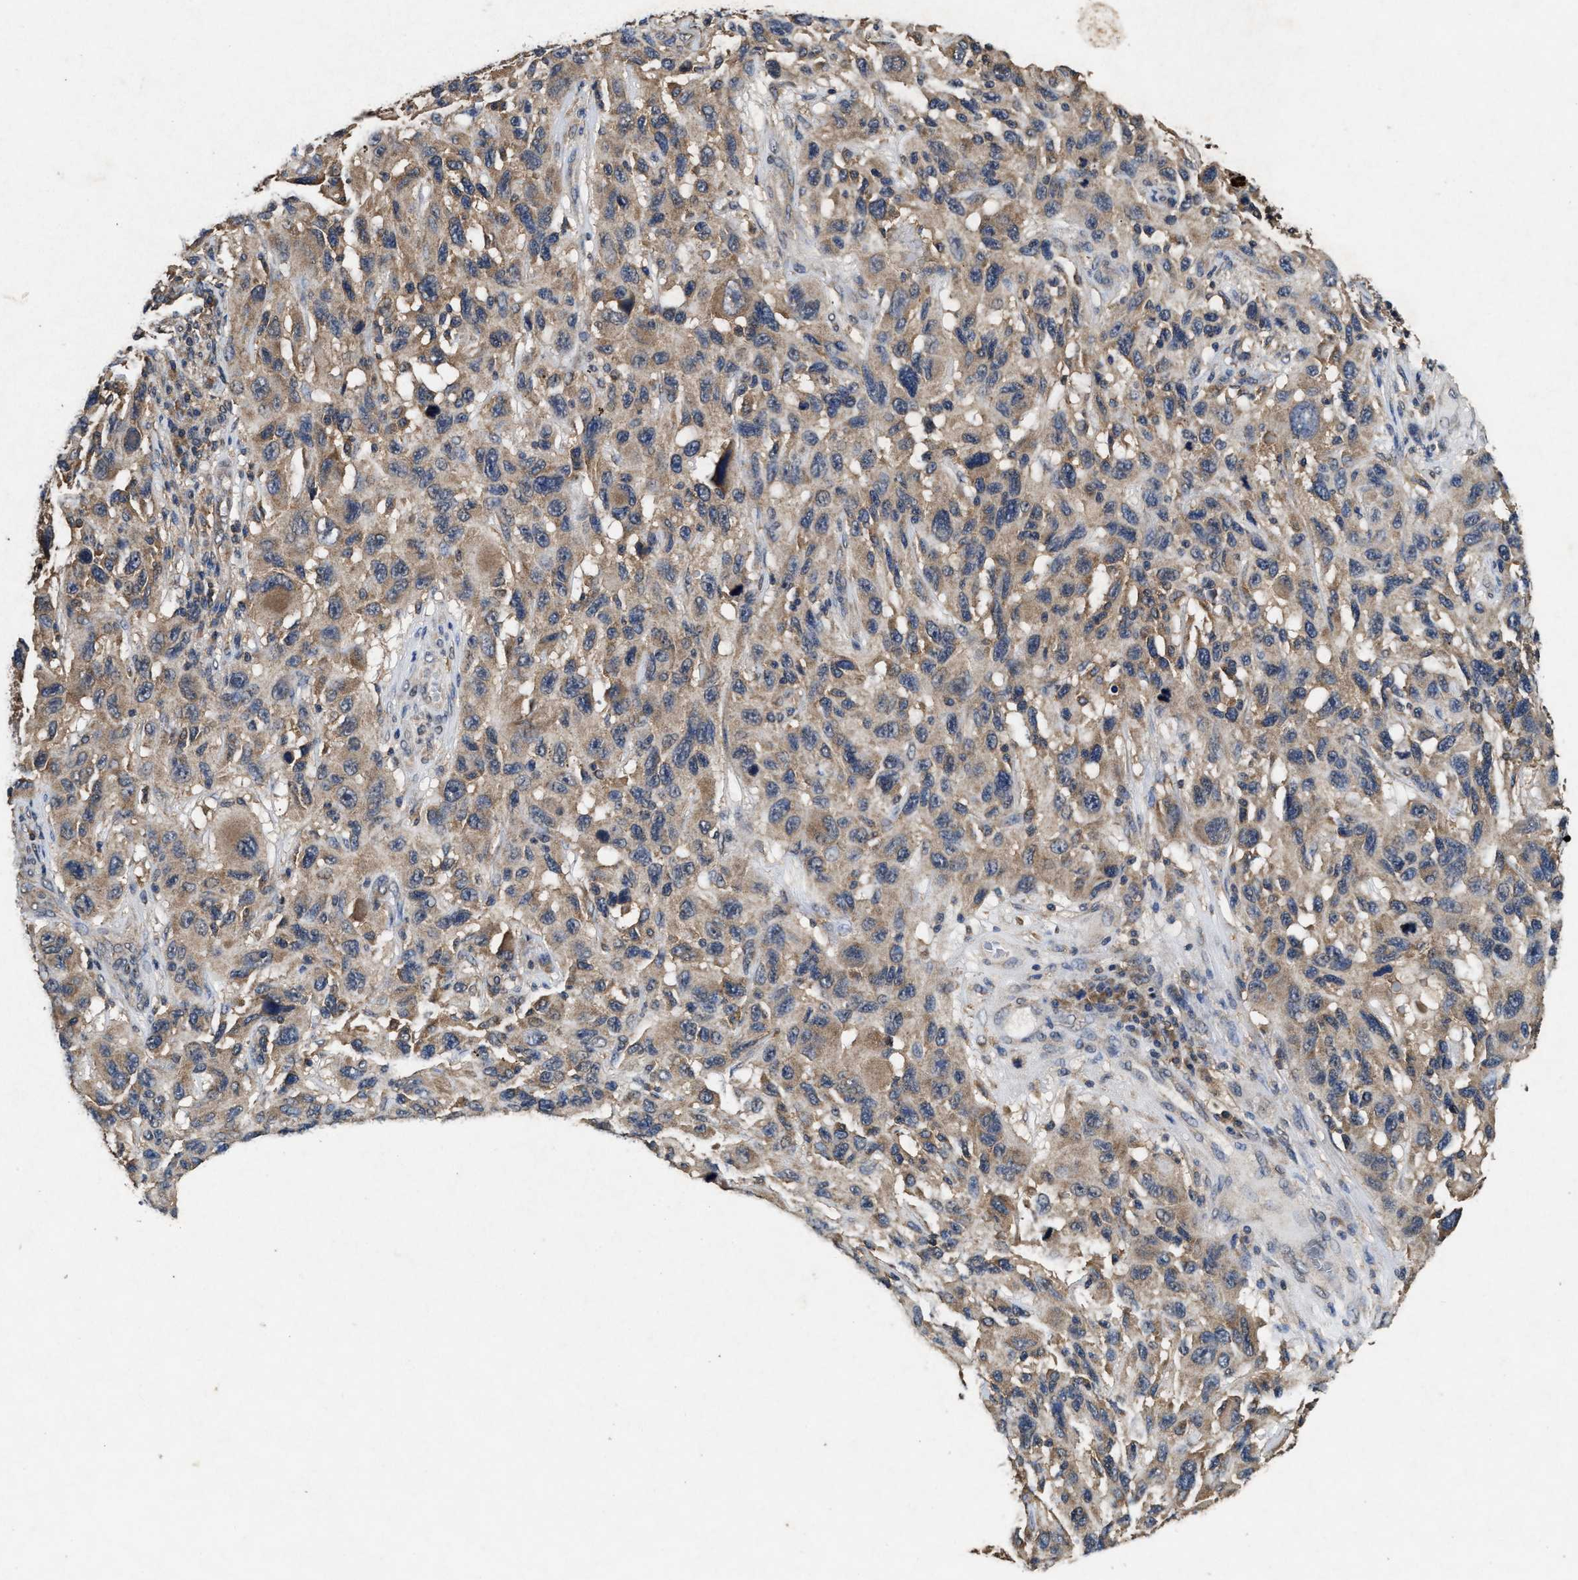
{"staining": {"intensity": "weak", "quantity": "25%-75%", "location": "cytoplasmic/membranous"}, "tissue": "melanoma", "cell_type": "Tumor cells", "image_type": "cancer", "snomed": [{"axis": "morphology", "description": "Malignant melanoma, NOS"}, {"axis": "topography", "description": "Skin"}], "caption": "Approximately 25%-75% of tumor cells in melanoma demonstrate weak cytoplasmic/membranous protein expression as visualized by brown immunohistochemical staining.", "gene": "PDAP1", "patient": {"sex": "male", "age": 53}}